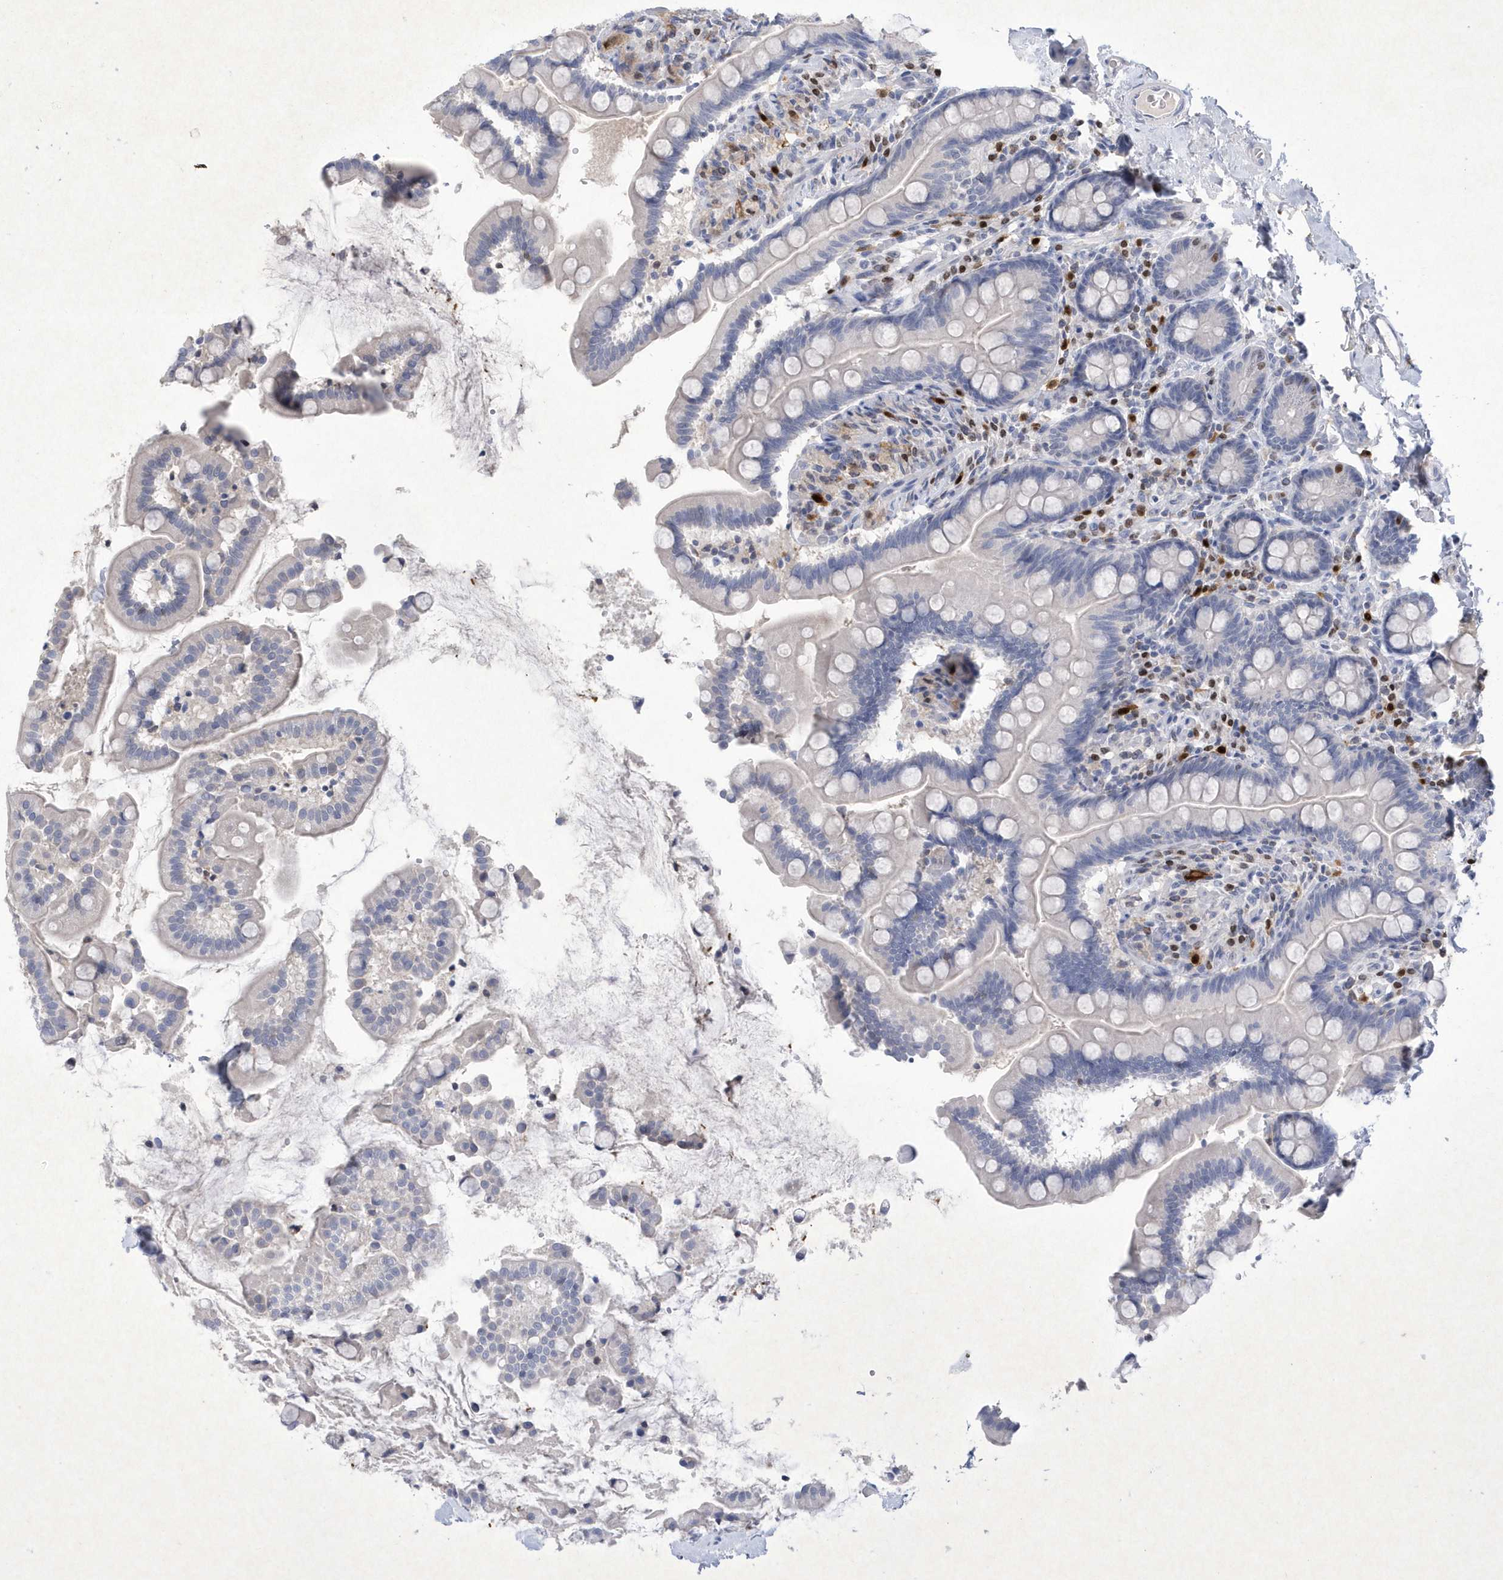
{"staining": {"intensity": "negative", "quantity": "none", "location": "none"}, "tissue": "small intestine", "cell_type": "Glandular cells", "image_type": "normal", "snomed": [{"axis": "morphology", "description": "Normal tissue, NOS"}, {"axis": "topography", "description": "Small intestine"}], "caption": "This is an IHC image of benign small intestine. There is no expression in glandular cells.", "gene": "BHLHA15", "patient": {"sex": "female", "age": 64}}